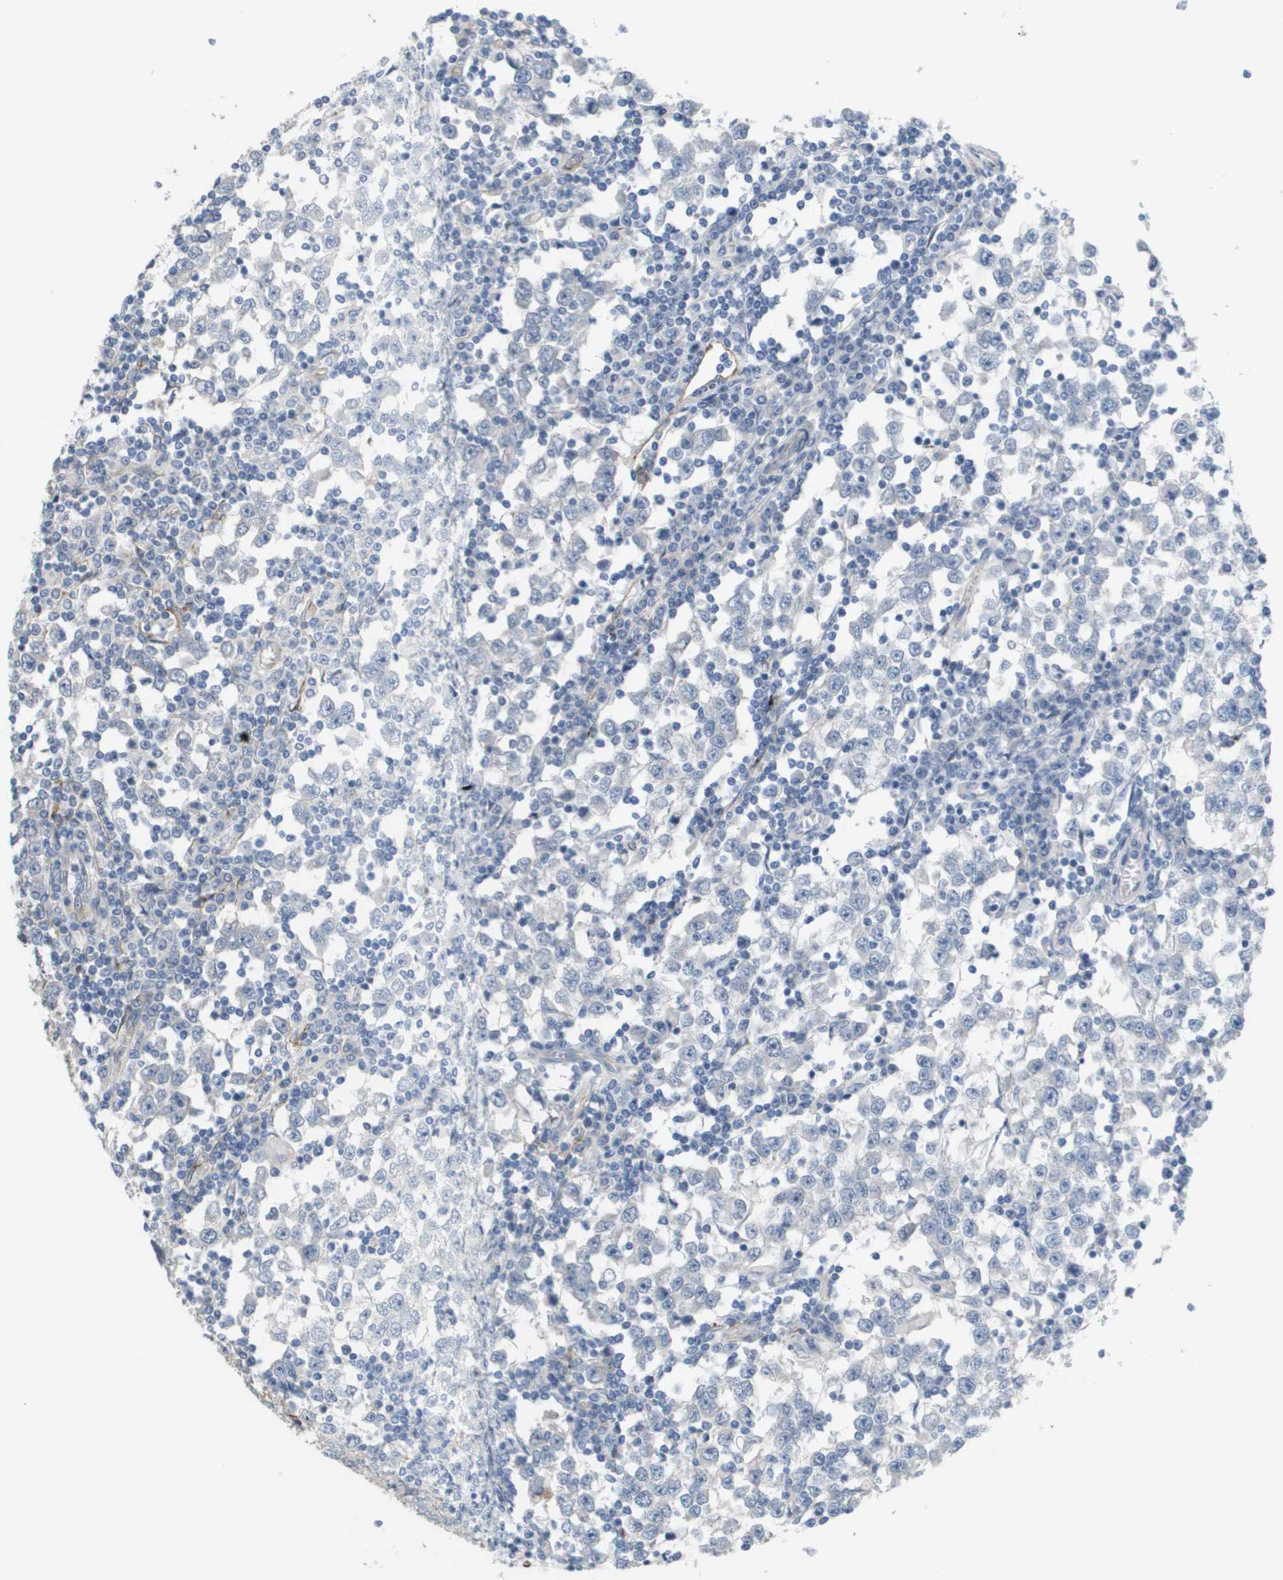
{"staining": {"intensity": "negative", "quantity": "none", "location": "none"}, "tissue": "testis cancer", "cell_type": "Tumor cells", "image_type": "cancer", "snomed": [{"axis": "morphology", "description": "Seminoma, NOS"}, {"axis": "topography", "description": "Testis"}], "caption": "DAB immunohistochemical staining of human testis cancer (seminoma) shows no significant expression in tumor cells.", "gene": "ANGPT2", "patient": {"sex": "male", "age": 65}}